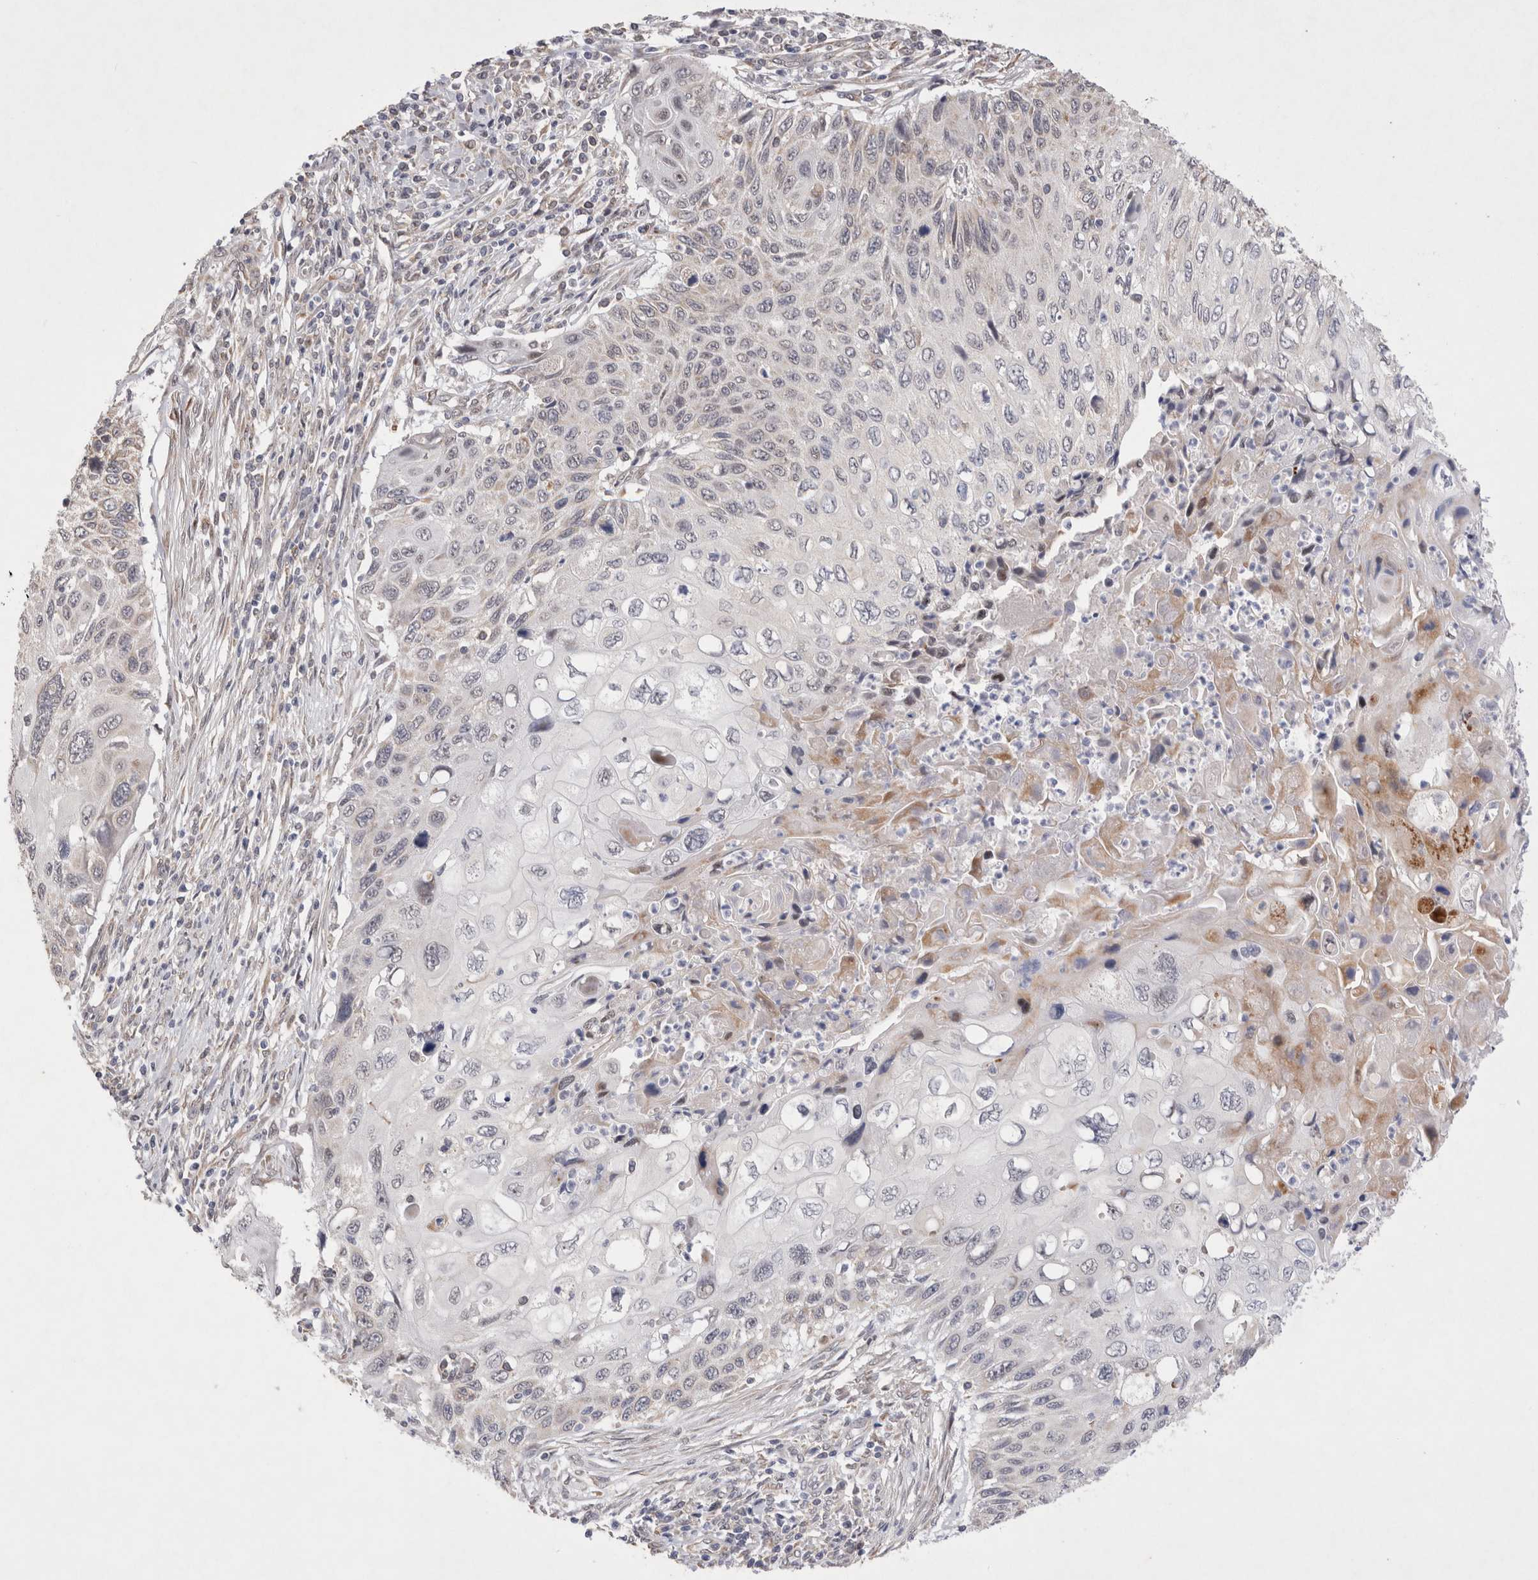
{"staining": {"intensity": "weak", "quantity": "<25%", "location": "cytoplasmic/membranous"}, "tissue": "cervical cancer", "cell_type": "Tumor cells", "image_type": "cancer", "snomed": [{"axis": "morphology", "description": "Squamous cell carcinoma, NOS"}, {"axis": "topography", "description": "Cervix"}], "caption": "There is no significant expression in tumor cells of cervical cancer.", "gene": "GIMAP6", "patient": {"sex": "female", "age": 70}}